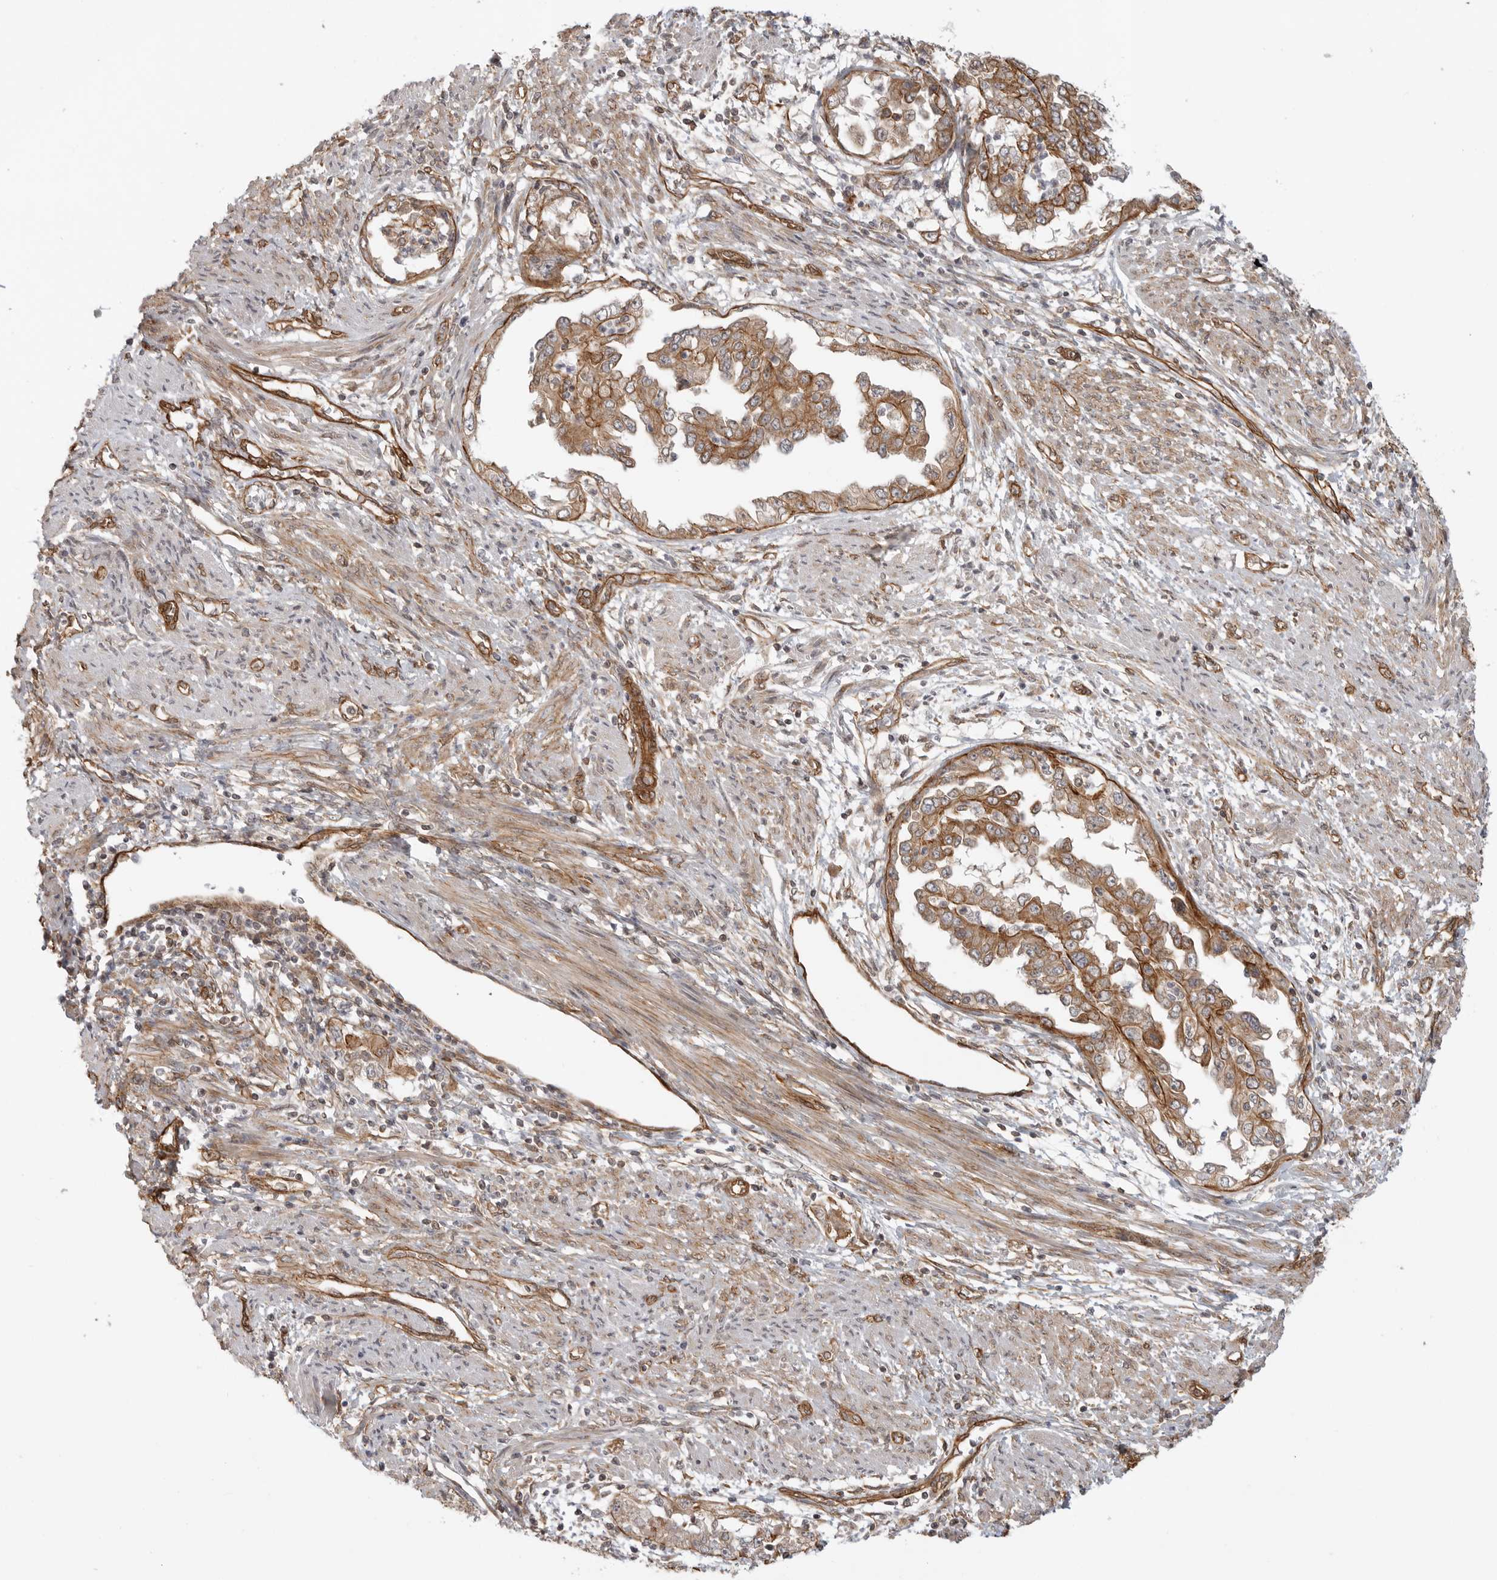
{"staining": {"intensity": "moderate", "quantity": ">75%", "location": "cytoplasmic/membranous"}, "tissue": "endometrial cancer", "cell_type": "Tumor cells", "image_type": "cancer", "snomed": [{"axis": "morphology", "description": "Adenocarcinoma, NOS"}, {"axis": "topography", "description": "Endometrium"}], "caption": "Immunohistochemical staining of adenocarcinoma (endometrial) displays moderate cytoplasmic/membranous protein positivity in about >75% of tumor cells.", "gene": "ATOH7", "patient": {"sex": "female", "age": 85}}